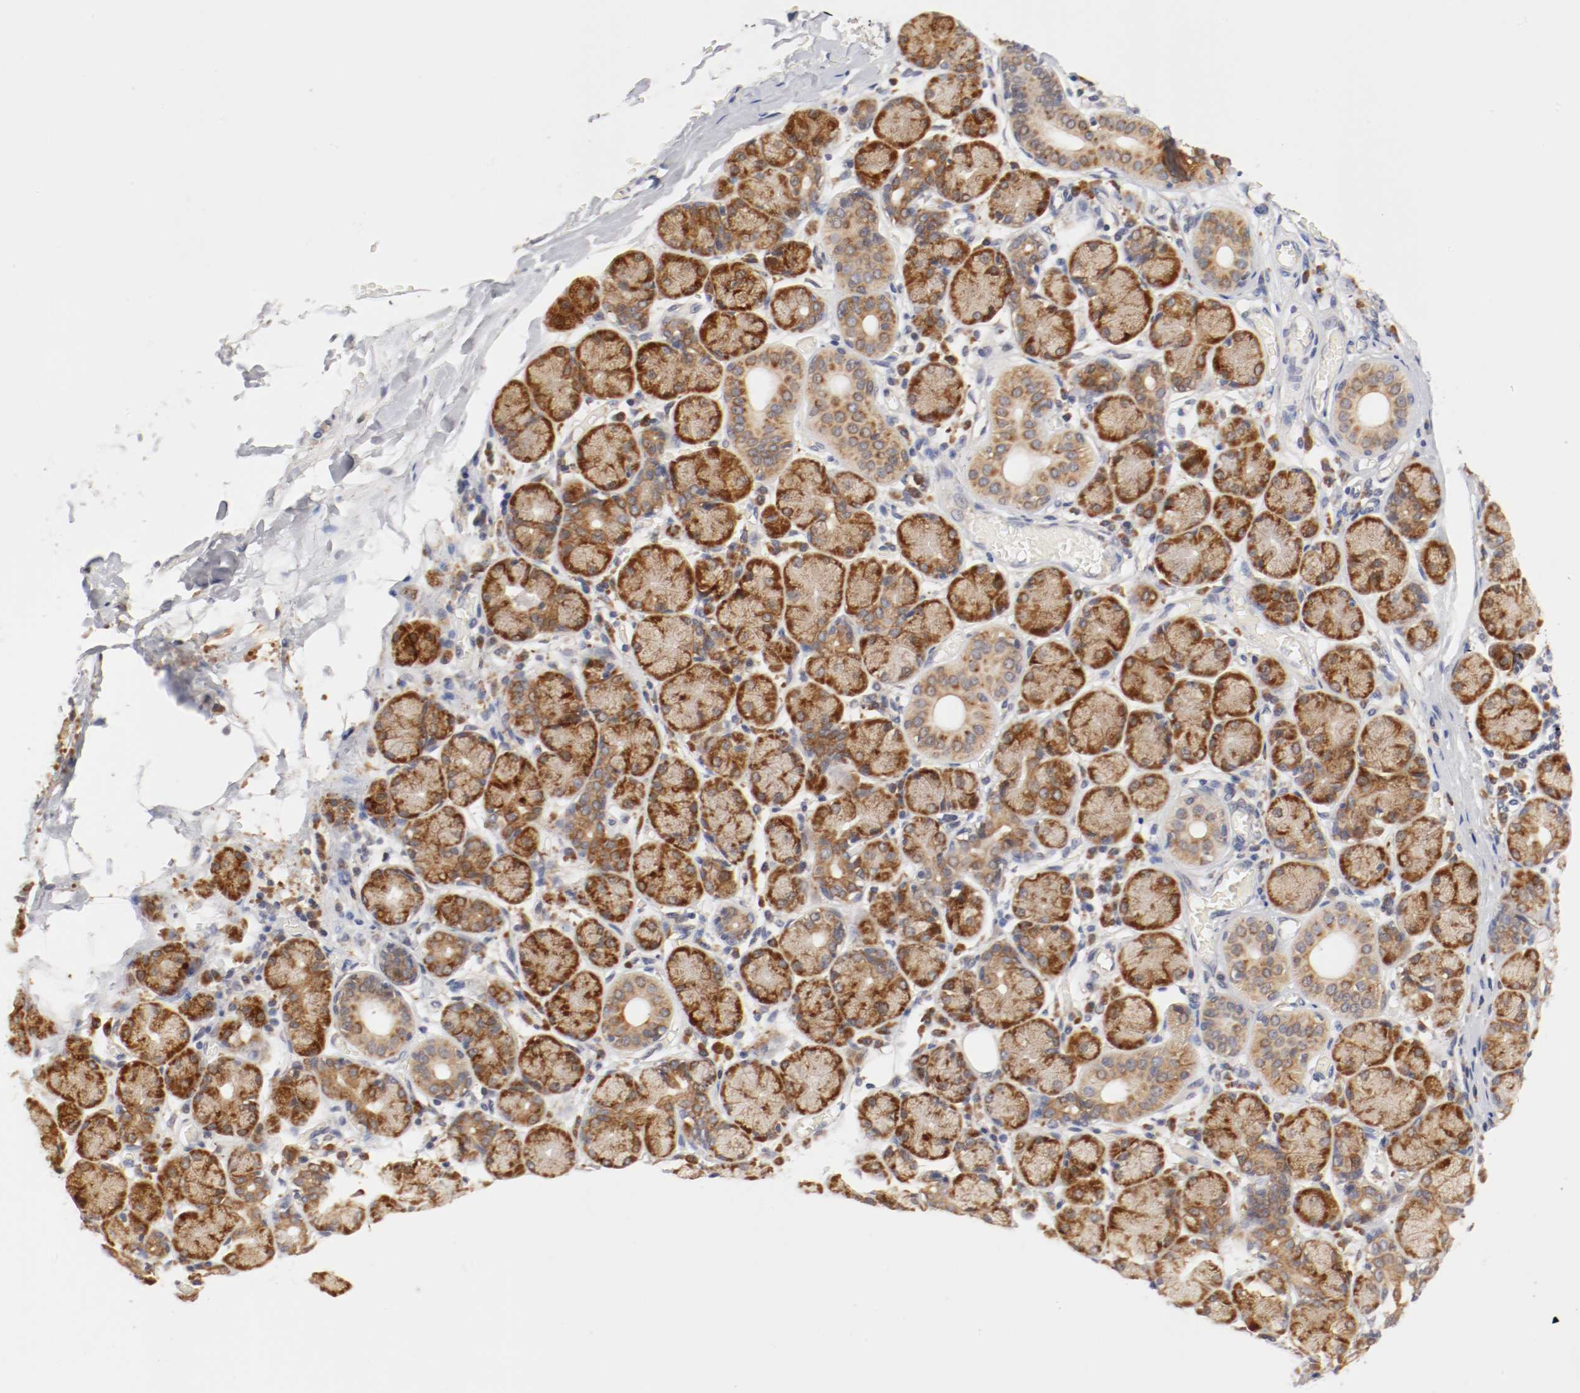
{"staining": {"intensity": "moderate", "quantity": ">75%", "location": "cytoplasmic/membranous"}, "tissue": "salivary gland", "cell_type": "Glandular cells", "image_type": "normal", "snomed": [{"axis": "morphology", "description": "Normal tissue, NOS"}, {"axis": "topography", "description": "Salivary gland"}], "caption": "Moderate cytoplasmic/membranous positivity is appreciated in approximately >75% of glandular cells in unremarkable salivary gland.", "gene": "FKBP3", "patient": {"sex": "female", "age": 24}}